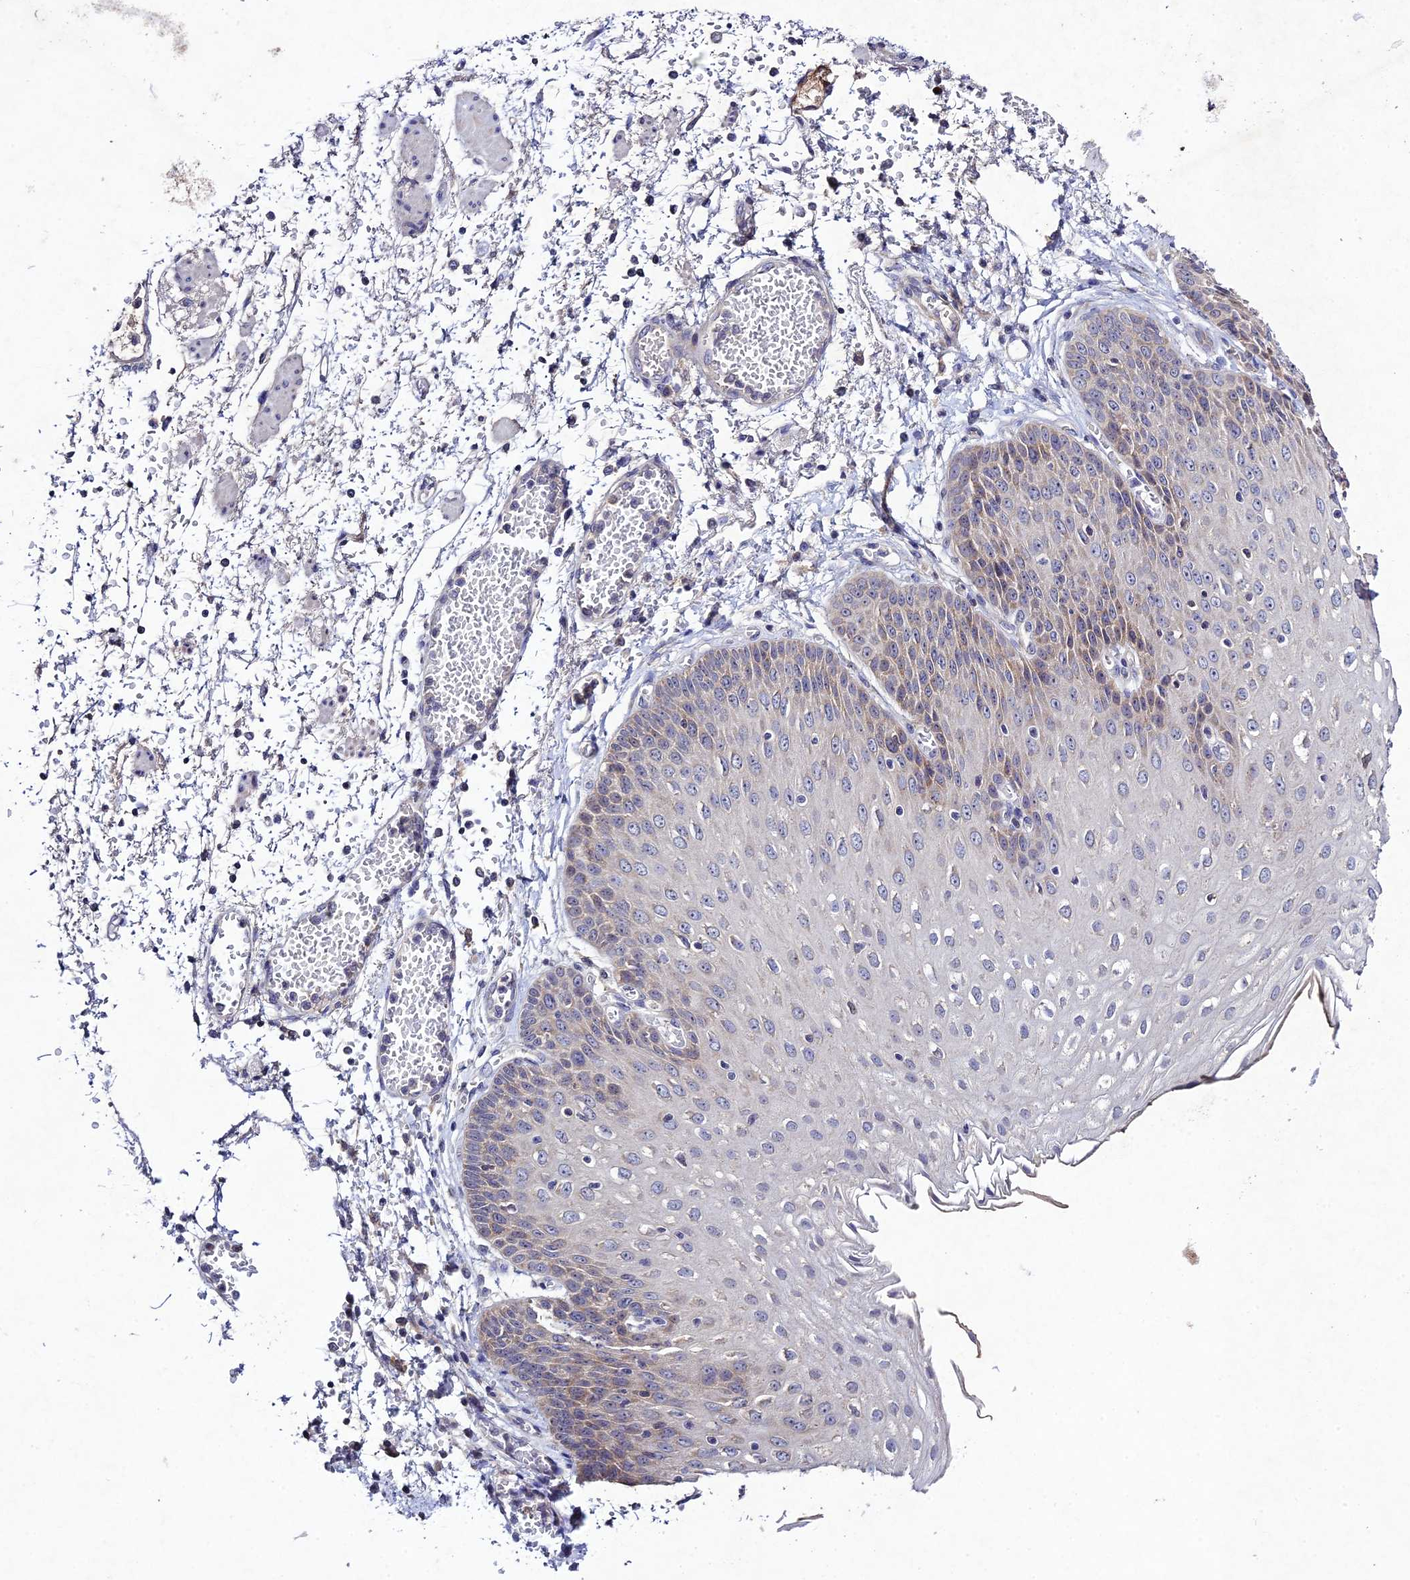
{"staining": {"intensity": "weak", "quantity": "25%-75%", "location": "cytoplasmic/membranous"}, "tissue": "esophagus", "cell_type": "Squamous epithelial cells", "image_type": "normal", "snomed": [{"axis": "morphology", "description": "Normal tissue, NOS"}, {"axis": "topography", "description": "Esophagus"}], "caption": "A brown stain labels weak cytoplasmic/membranous positivity of a protein in squamous epithelial cells of benign human esophagus. (brown staining indicates protein expression, while blue staining denotes nuclei).", "gene": "CHST5", "patient": {"sex": "male", "age": 81}}